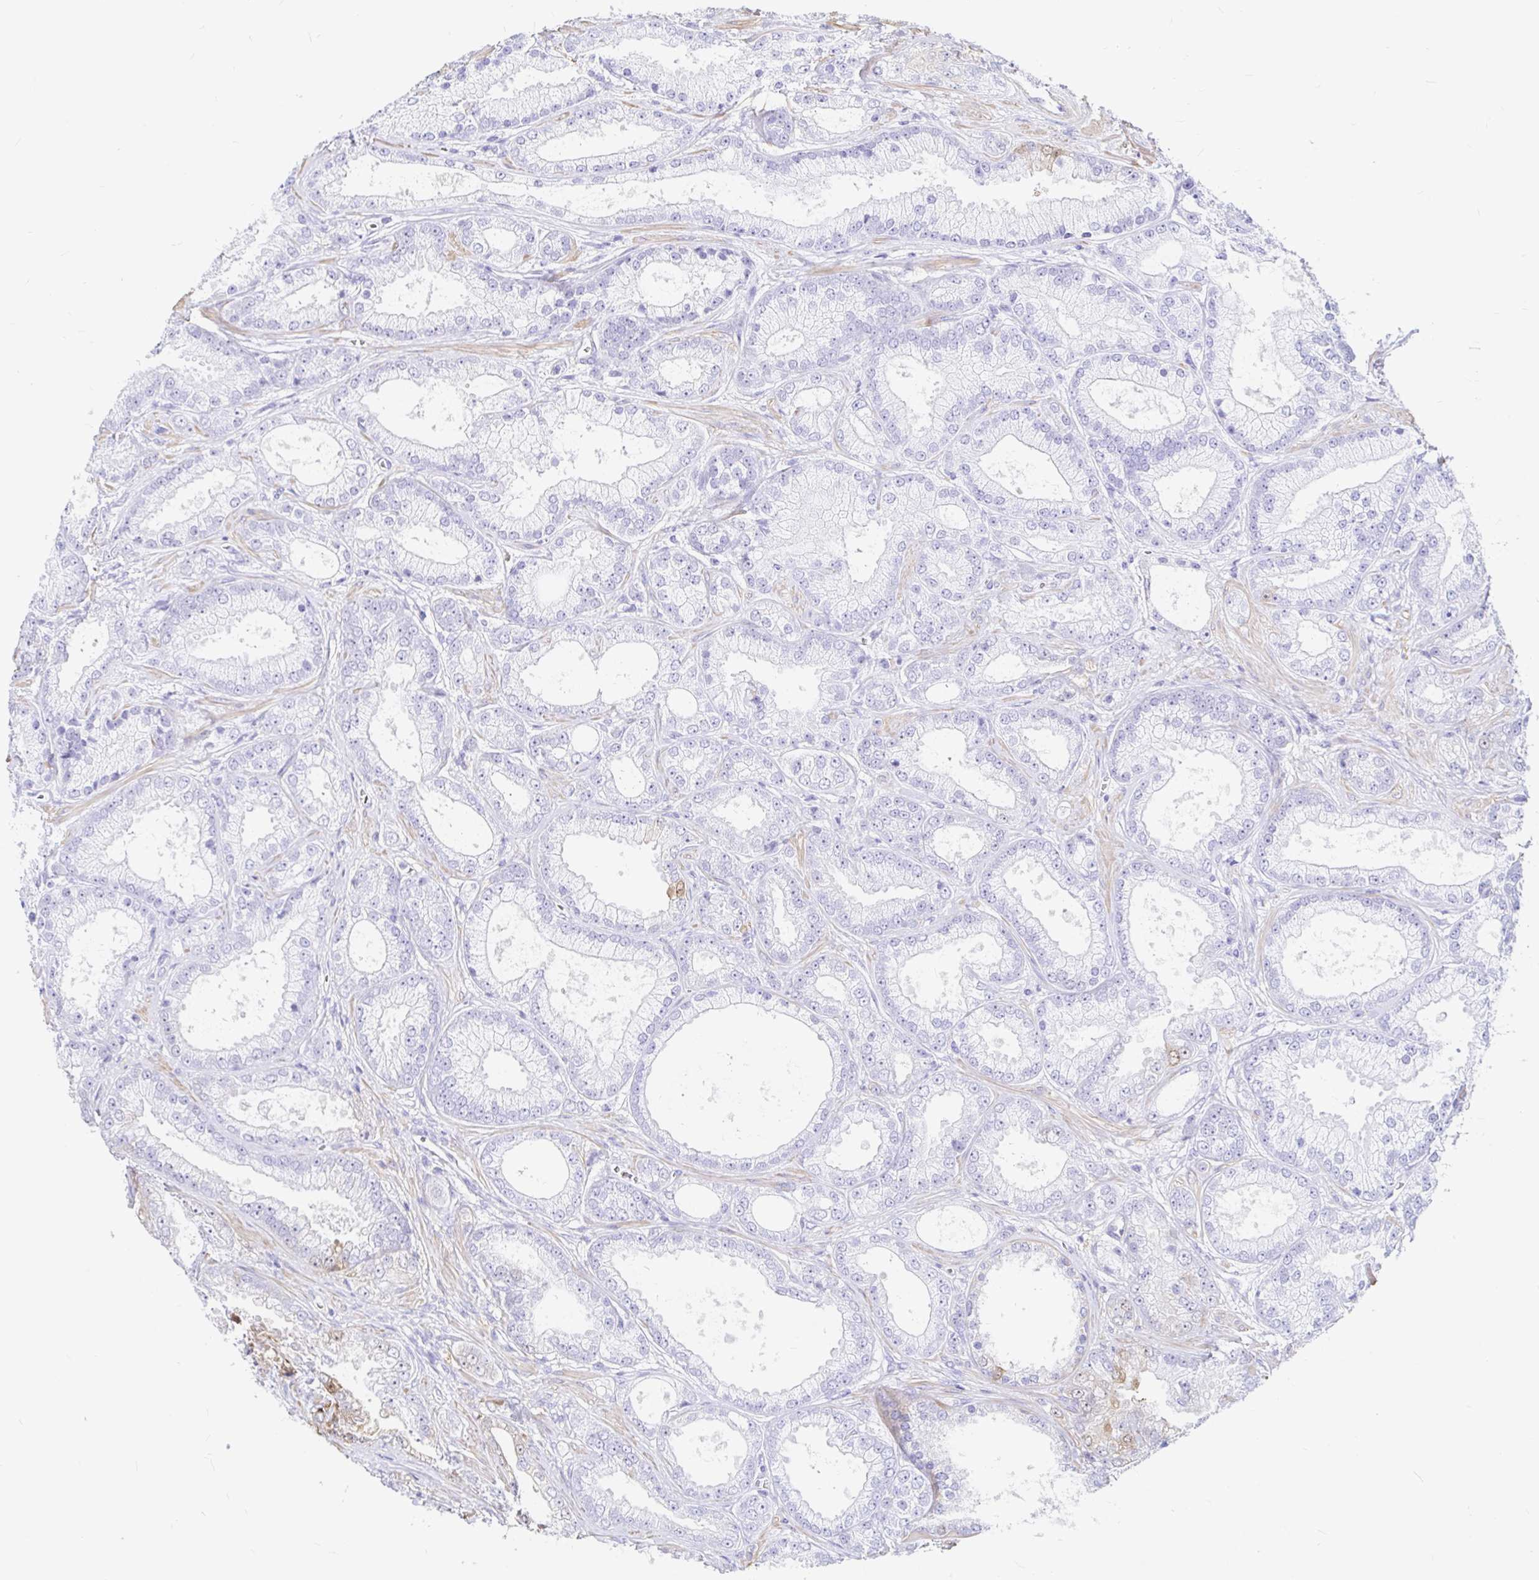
{"staining": {"intensity": "negative", "quantity": "none", "location": "none"}, "tissue": "prostate cancer", "cell_type": "Tumor cells", "image_type": "cancer", "snomed": [{"axis": "morphology", "description": "Adenocarcinoma, High grade"}, {"axis": "topography", "description": "Prostate"}], "caption": "Immunohistochemistry (IHC) photomicrograph of human prostate cancer (high-grade adenocarcinoma) stained for a protein (brown), which displays no positivity in tumor cells.", "gene": "PPP1R1B", "patient": {"sex": "male", "age": 67}}